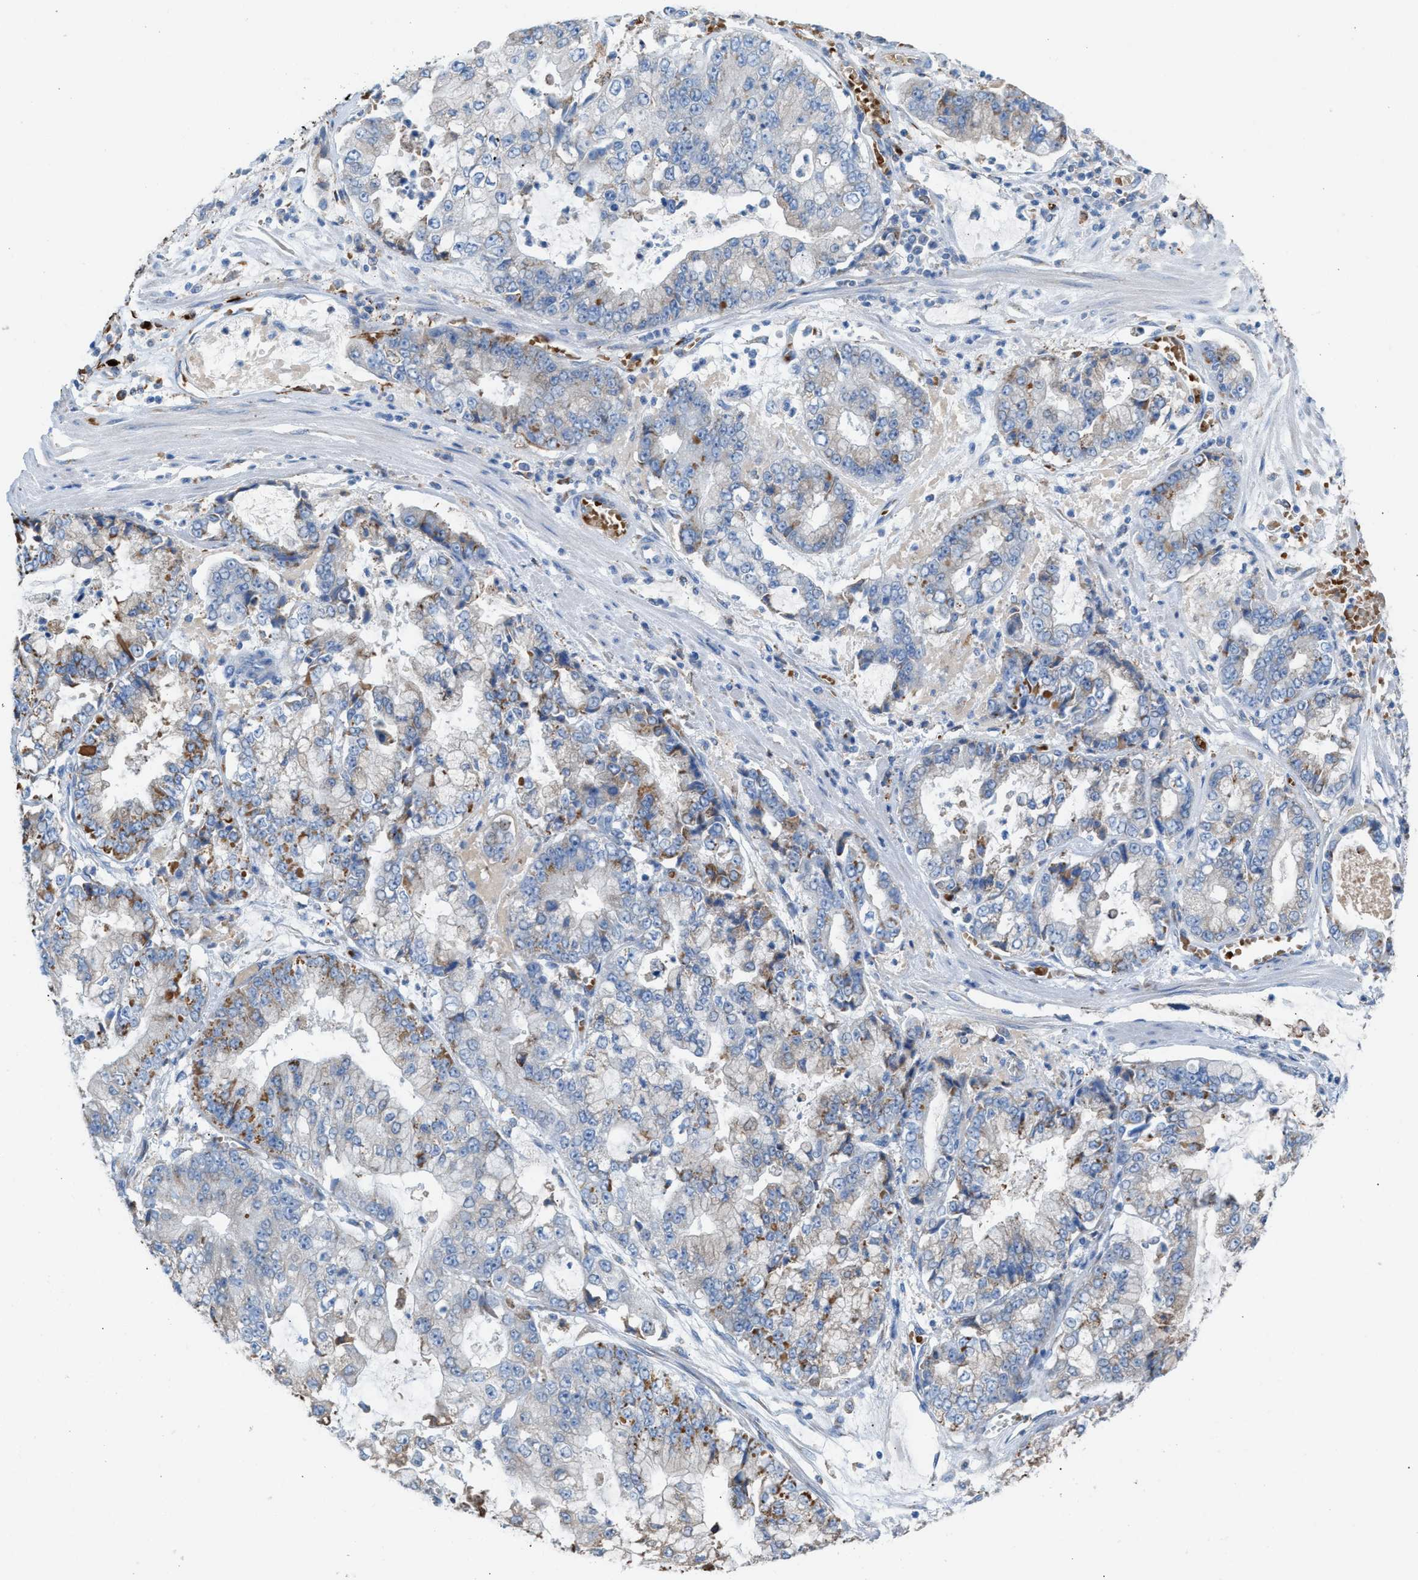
{"staining": {"intensity": "moderate", "quantity": "<25%", "location": "cytoplasmic/membranous"}, "tissue": "stomach cancer", "cell_type": "Tumor cells", "image_type": "cancer", "snomed": [{"axis": "morphology", "description": "Adenocarcinoma, NOS"}, {"axis": "topography", "description": "Stomach"}], "caption": "Moderate cytoplasmic/membranous positivity for a protein is appreciated in approximately <25% of tumor cells of adenocarcinoma (stomach) using immunohistochemistry.", "gene": "CA3", "patient": {"sex": "male", "age": 76}}